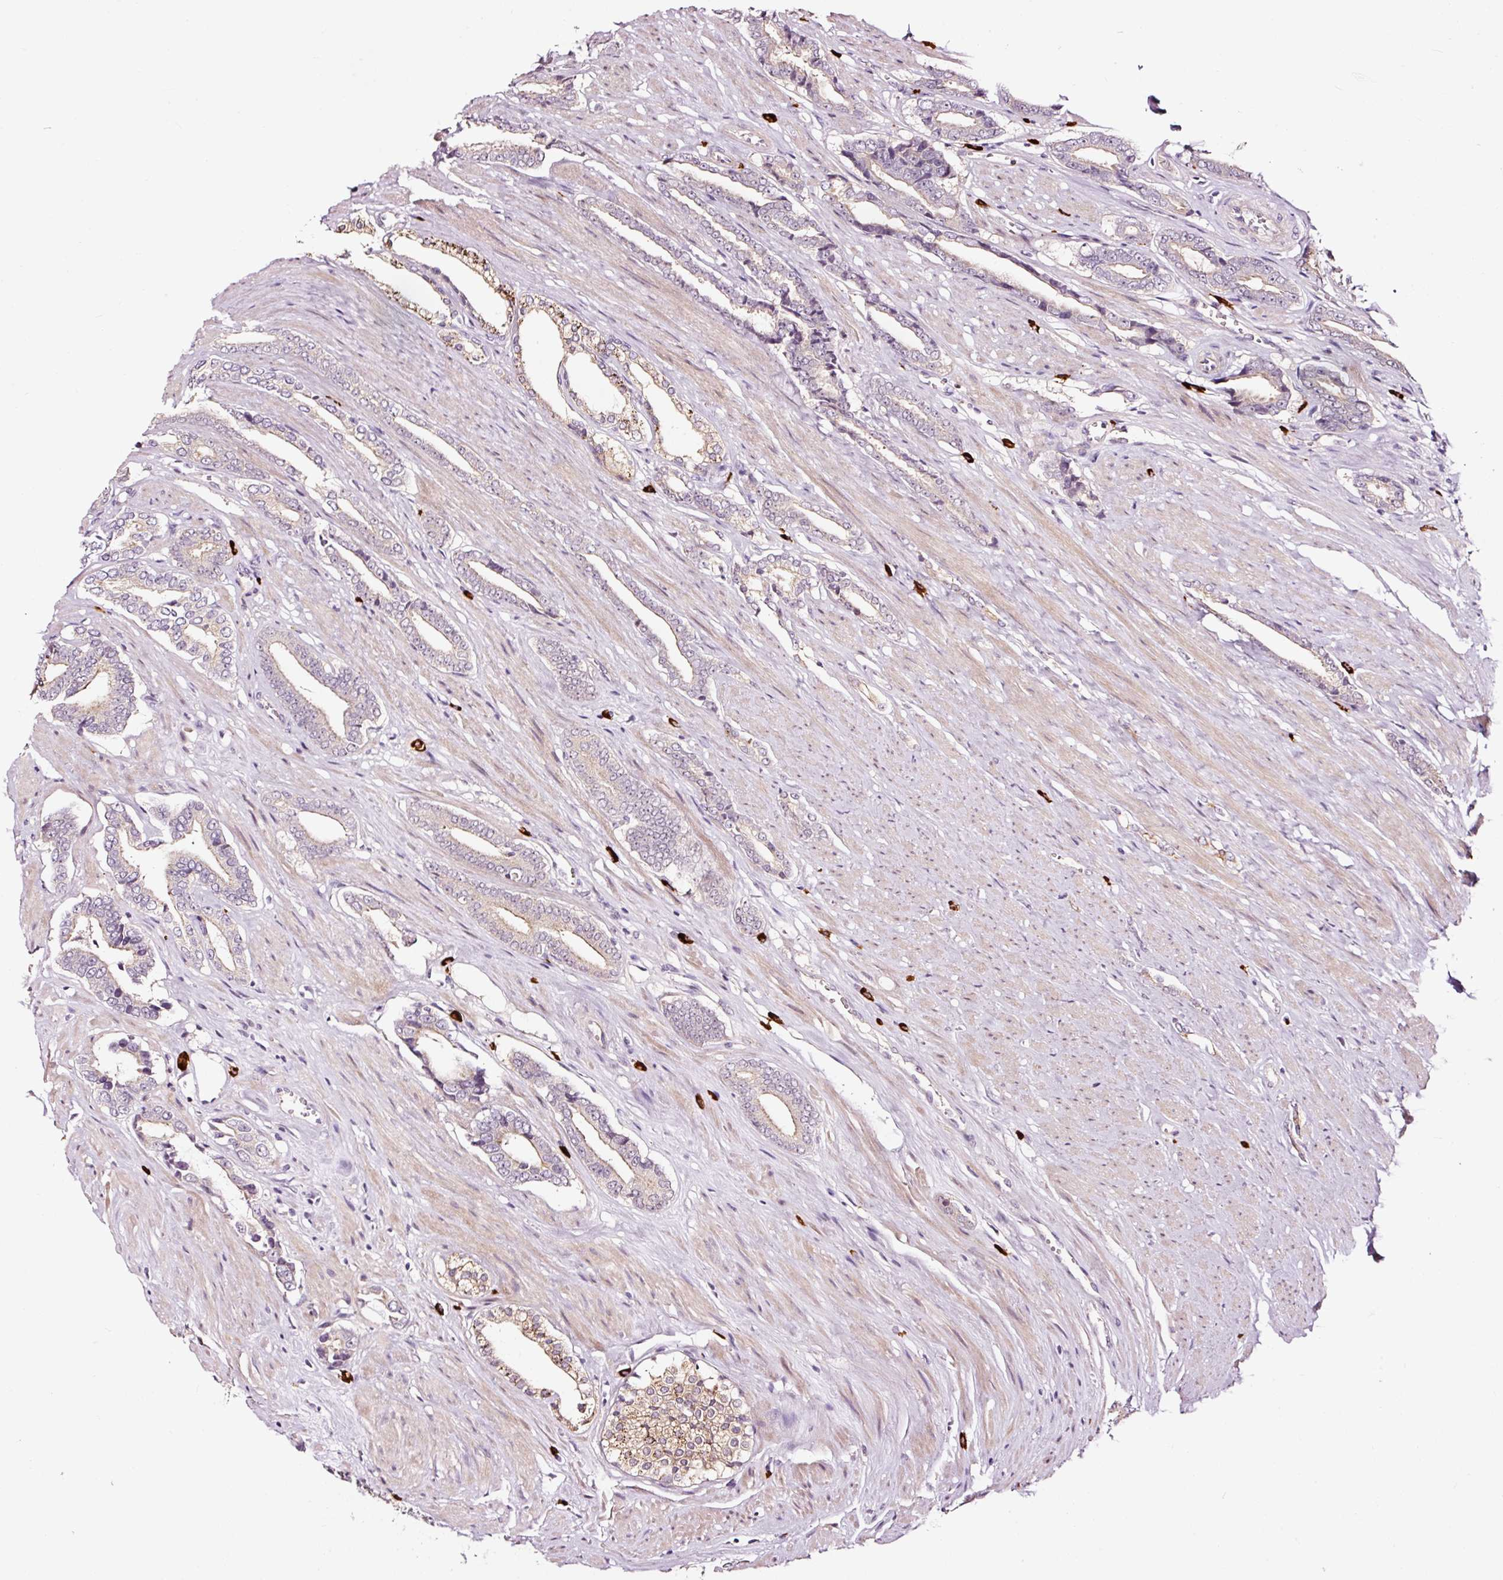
{"staining": {"intensity": "moderate", "quantity": "<25%", "location": "cytoplasmic/membranous"}, "tissue": "prostate cancer", "cell_type": "Tumor cells", "image_type": "cancer", "snomed": [{"axis": "morphology", "description": "Adenocarcinoma, NOS"}, {"axis": "topography", "description": "Prostate and seminal vesicle, NOS"}], "caption": "Immunohistochemistry (IHC) of human prostate cancer (adenocarcinoma) demonstrates low levels of moderate cytoplasmic/membranous staining in about <25% of tumor cells.", "gene": "UTP14A", "patient": {"sex": "male", "age": 76}}